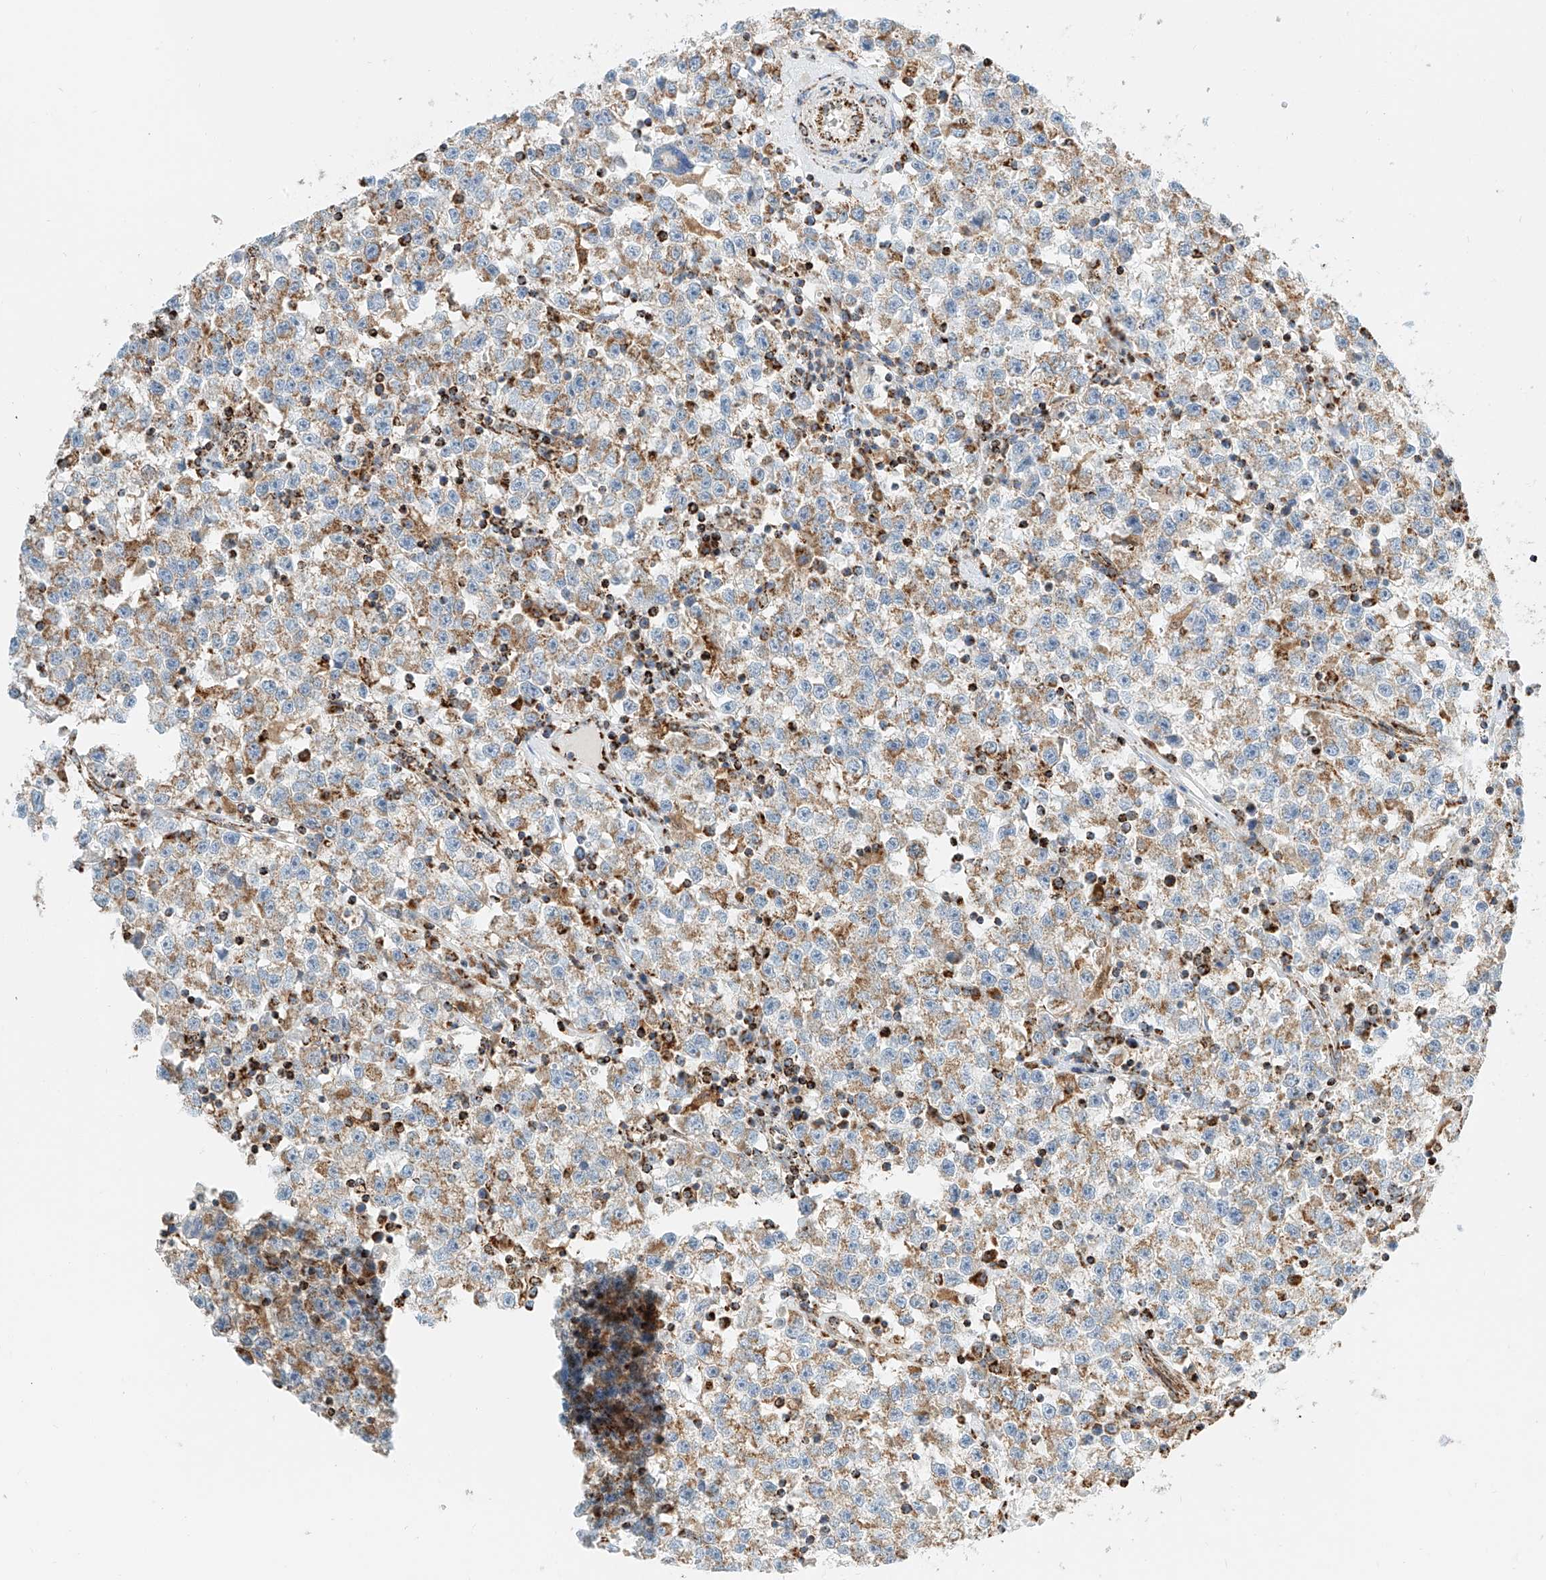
{"staining": {"intensity": "weak", "quantity": ">75%", "location": "cytoplasmic/membranous"}, "tissue": "testis cancer", "cell_type": "Tumor cells", "image_type": "cancer", "snomed": [{"axis": "morphology", "description": "Seminoma, NOS"}, {"axis": "topography", "description": "Testis"}], "caption": "Tumor cells demonstrate low levels of weak cytoplasmic/membranous expression in approximately >75% of cells in seminoma (testis). Immunohistochemistry stains the protein of interest in brown and the nuclei are stained blue.", "gene": "PPA2", "patient": {"sex": "male", "age": 22}}